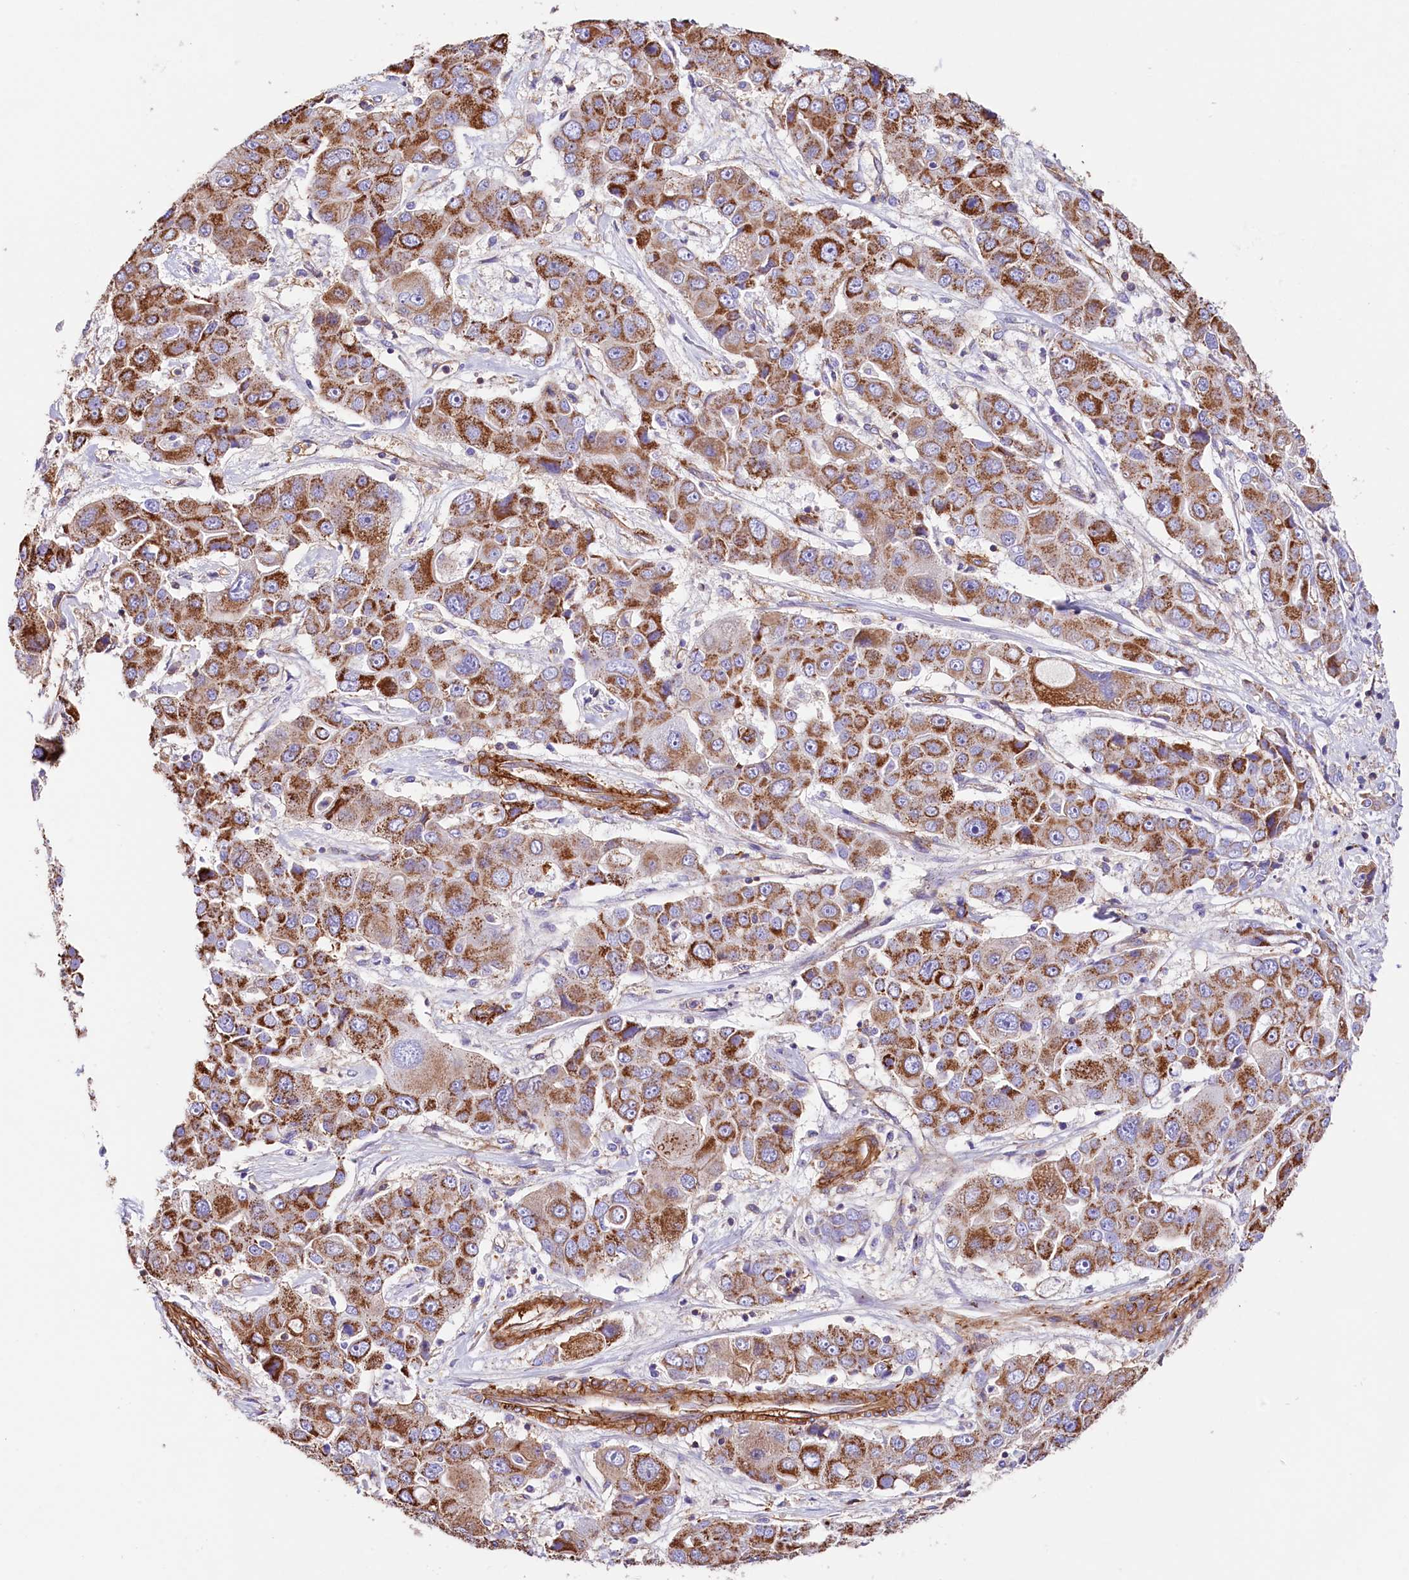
{"staining": {"intensity": "strong", "quantity": ">75%", "location": "cytoplasmic/membranous"}, "tissue": "liver cancer", "cell_type": "Tumor cells", "image_type": "cancer", "snomed": [{"axis": "morphology", "description": "Cholangiocarcinoma"}, {"axis": "topography", "description": "Liver"}], "caption": "Protein expression analysis of liver cholangiocarcinoma reveals strong cytoplasmic/membranous expression in about >75% of tumor cells.", "gene": "ATP2B4", "patient": {"sex": "male", "age": 67}}